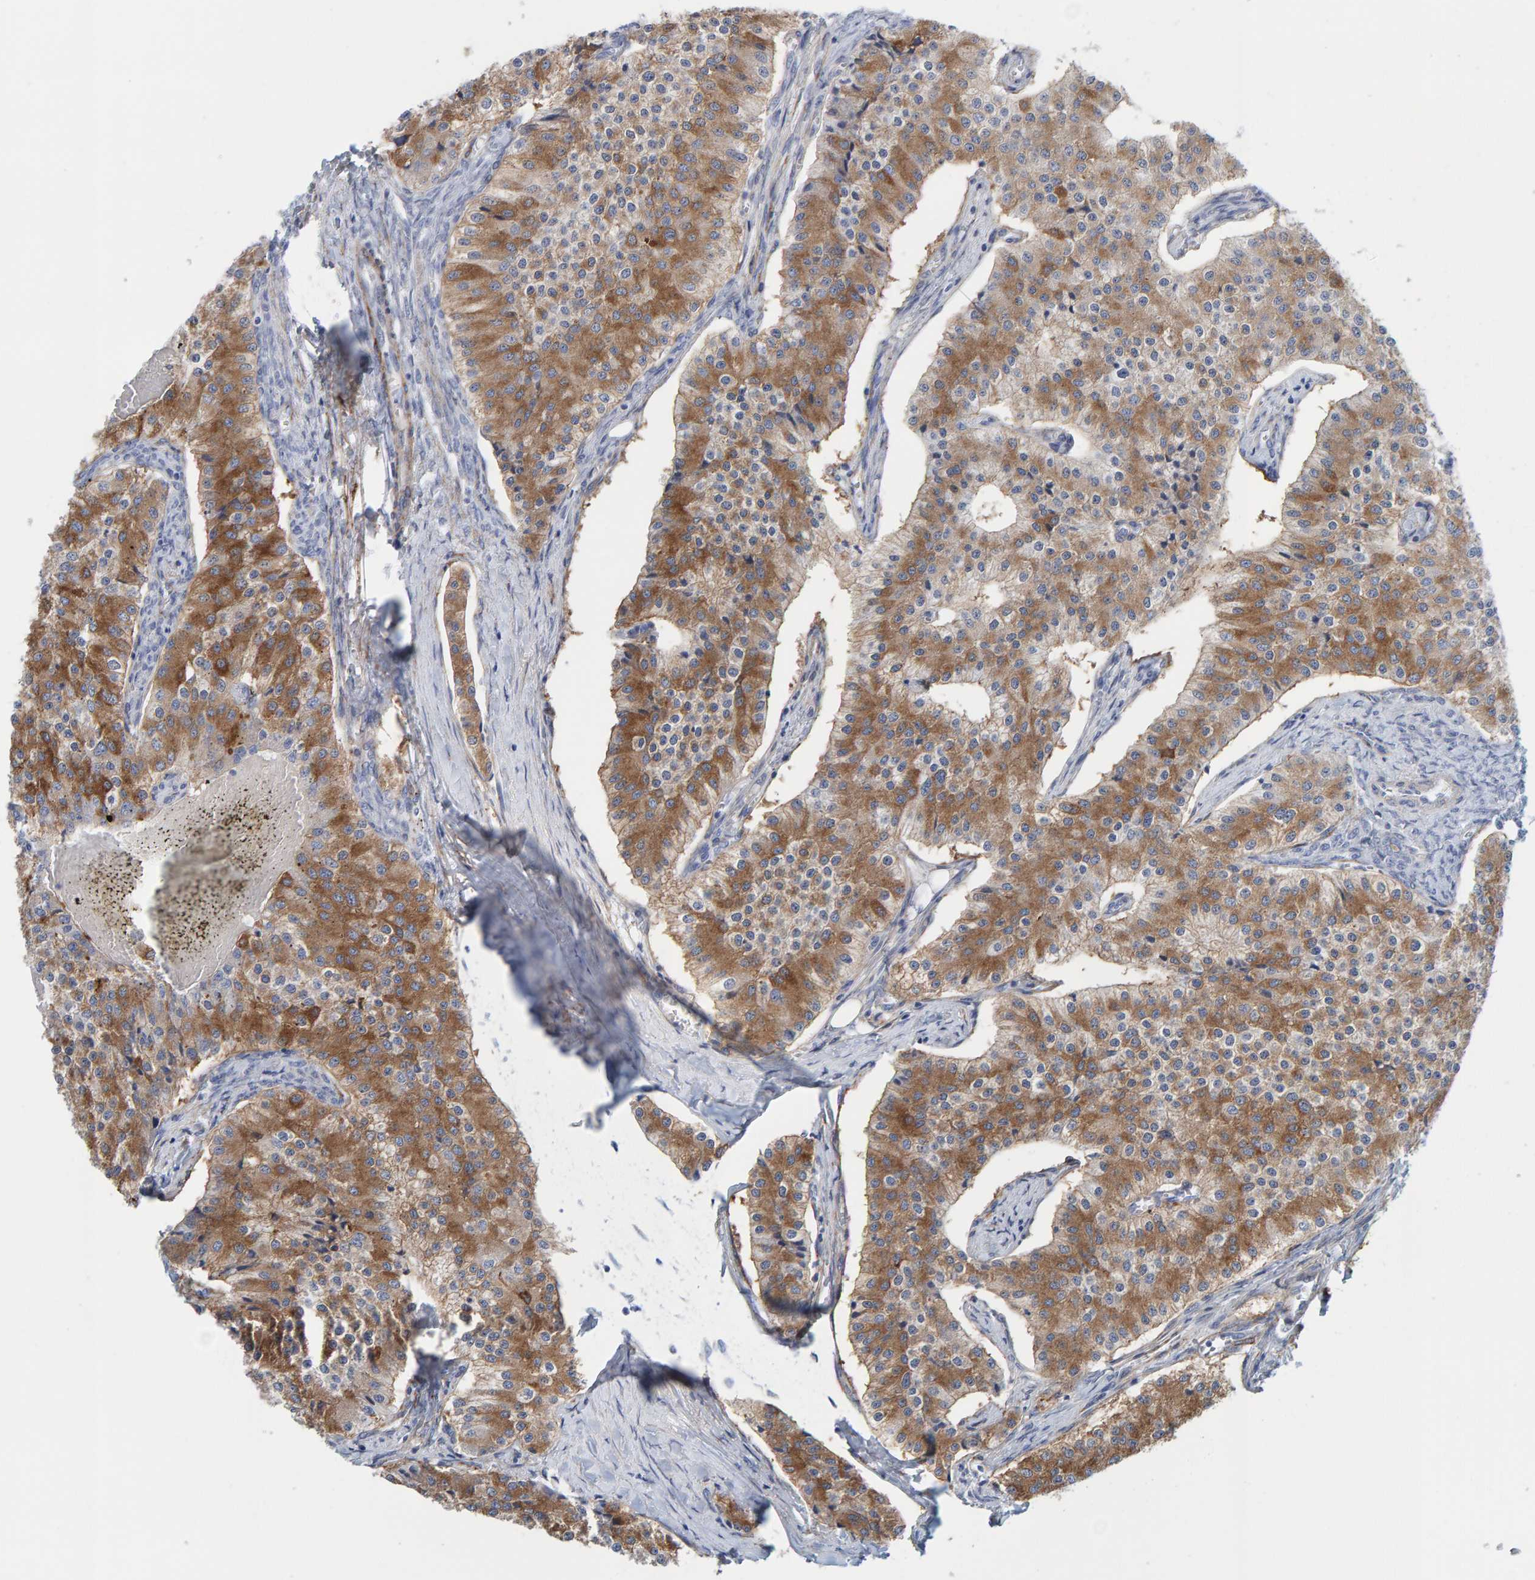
{"staining": {"intensity": "moderate", "quantity": ">75%", "location": "cytoplasmic/membranous"}, "tissue": "carcinoid", "cell_type": "Tumor cells", "image_type": "cancer", "snomed": [{"axis": "morphology", "description": "Carcinoid, malignant, NOS"}, {"axis": "topography", "description": "Colon"}], "caption": "Immunohistochemical staining of human carcinoid demonstrates medium levels of moderate cytoplasmic/membranous protein staining in about >75% of tumor cells.", "gene": "MAP1B", "patient": {"sex": "female", "age": 52}}